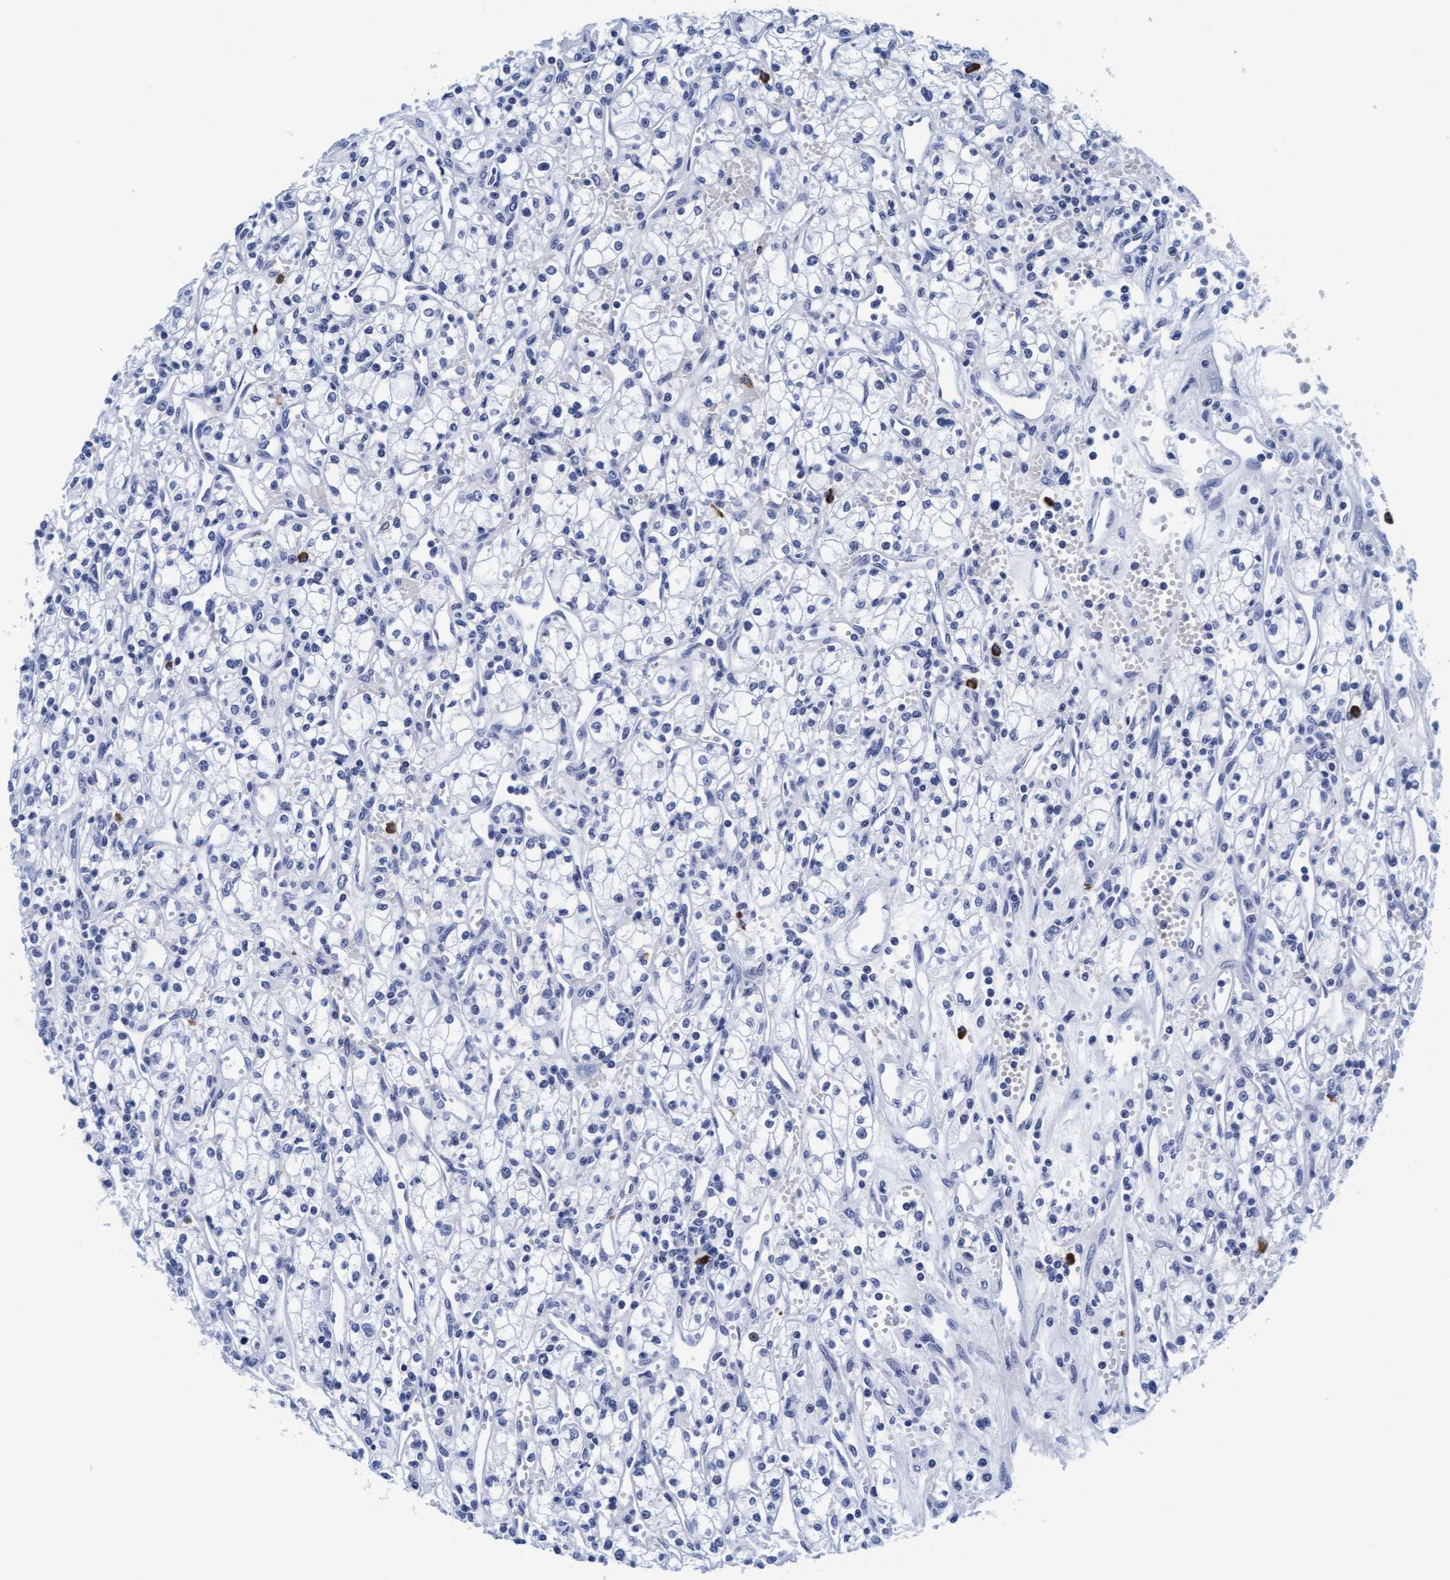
{"staining": {"intensity": "negative", "quantity": "none", "location": "none"}, "tissue": "renal cancer", "cell_type": "Tumor cells", "image_type": "cancer", "snomed": [{"axis": "morphology", "description": "Adenocarcinoma, NOS"}, {"axis": "topography", "description": "Kidney"}], "caption": "This is an IHC micrograph of adenocarcinoma (renal). There is no expression in tumor cells.", "gene": "ARSG", "patient": {"sex": "male", "age": 59}}